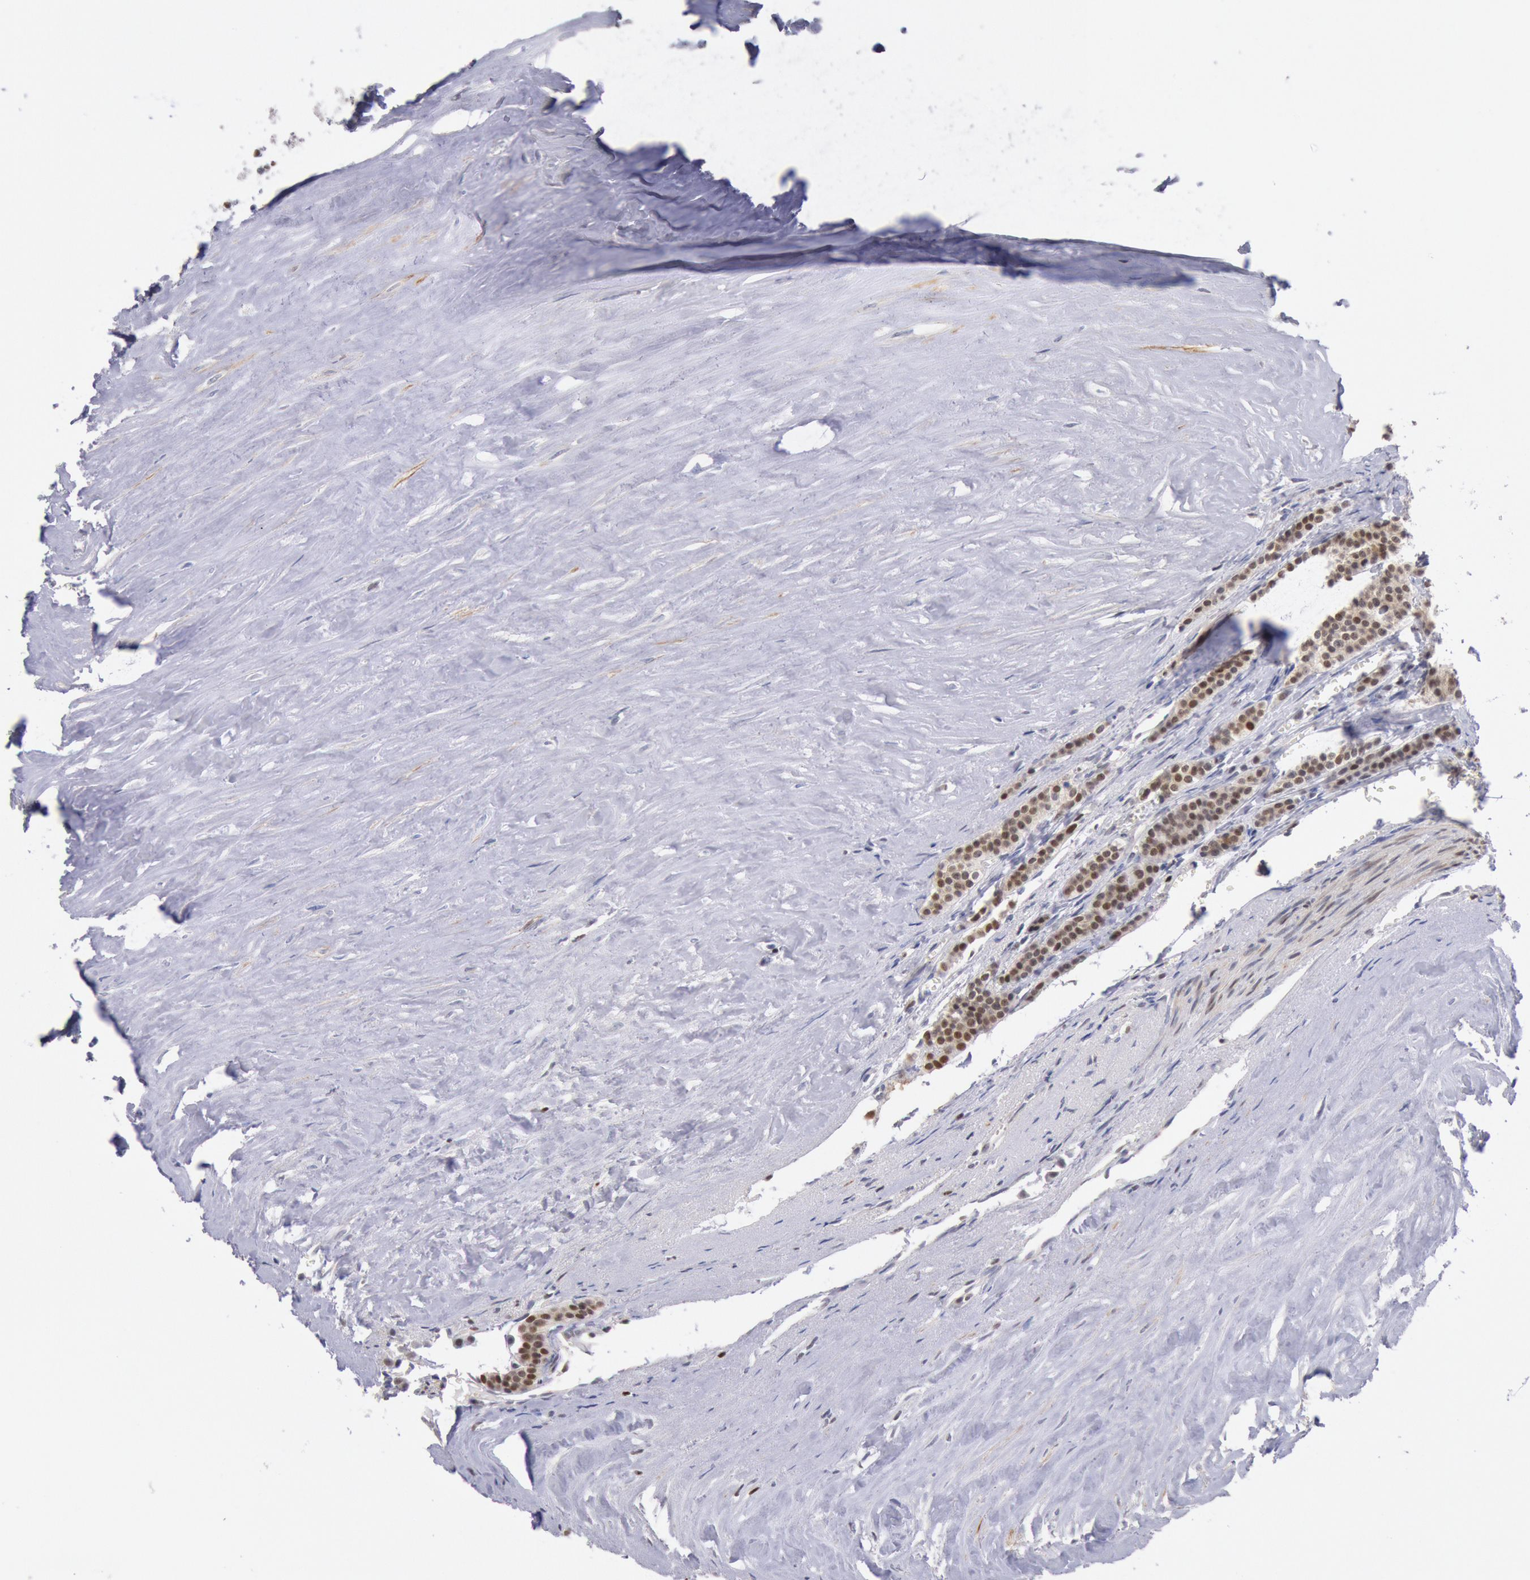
{"staining": {"intensity": "moderate", "quantity": "25%-75%", "location": "cytoplasmic/membranous,nuclear"}, "tissue": "carcinoid", "cell_type": "Tumor cells", "image_type": "cancer", "snomed": [{"axis": "morphology", "description": "Carcinoid, malignant, NOS"}, {"axis": "topography", "description": "Small intestine"}], "caption": "There is medium levels of moderate cytoplasmic/membranous and nuclear expression in tumor cells of carcinoid, as demonstrated by immunohistochemical staining (brown color).", "gene": "RPS6KA5", "patient": {"sex": "male", "age": 63}}